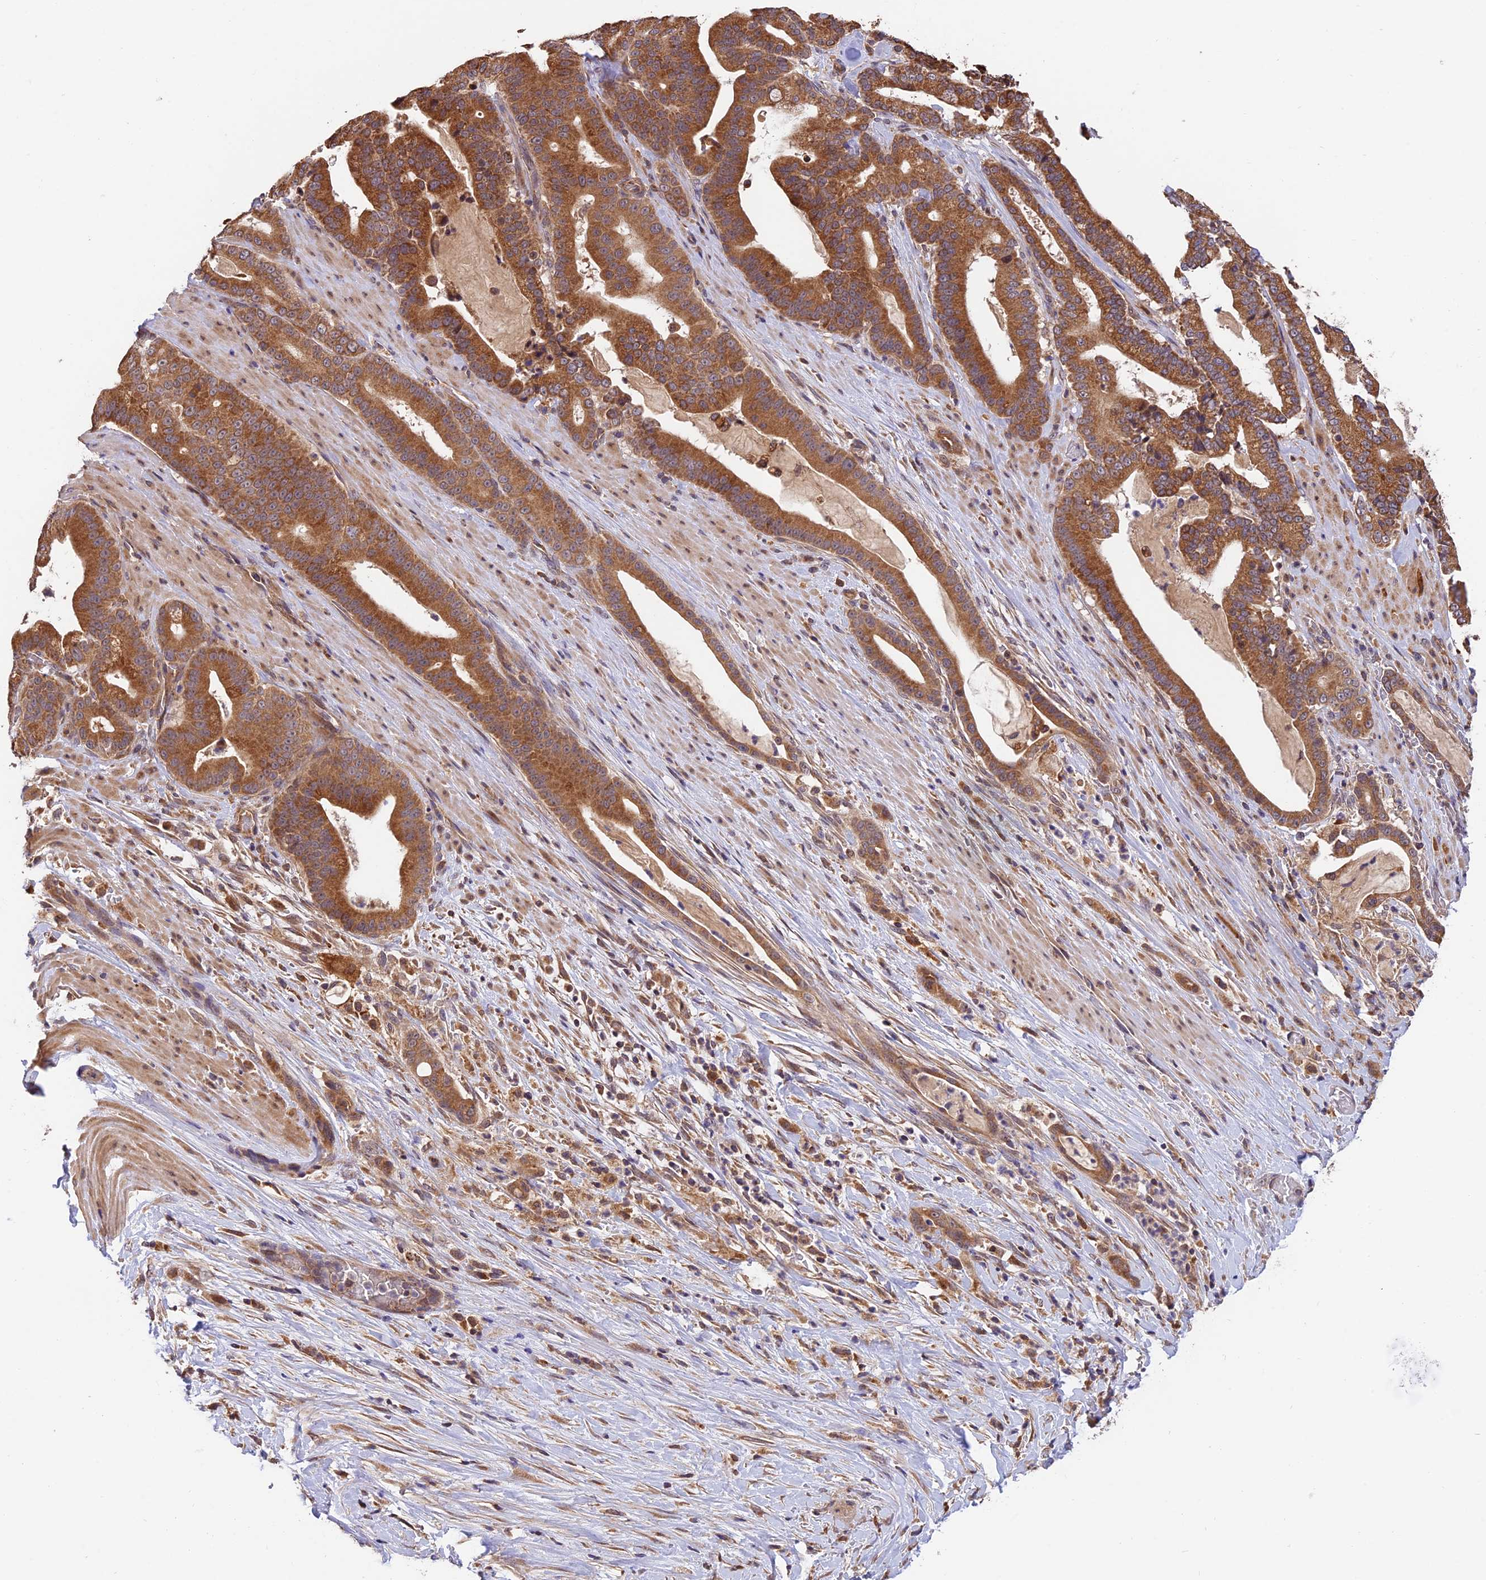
{"staining": {"intensity": "strong", "quantity": ">75%", "location": "cytoplasmic/membranous"}, "tissue": "pancreatic cancer", "cell_type": "Tumor cells", "image_type": "cancer", "snomed": [{"axis": "morphology", "description": "Adenocarcinoma, NOS"}, {"axis": "topography", "description": "Pancreas"}], "caption": "Immunohistochemical staining of human pancreatic adenocarcinoma shows high levels of strong cytoplasmic/membranous positivity in approximately >75% of tumor cells. (IHC, brightfield microscopy, high magnification).", "gene": "MNS1", "patient": {"sex": "male", "age": 63}}